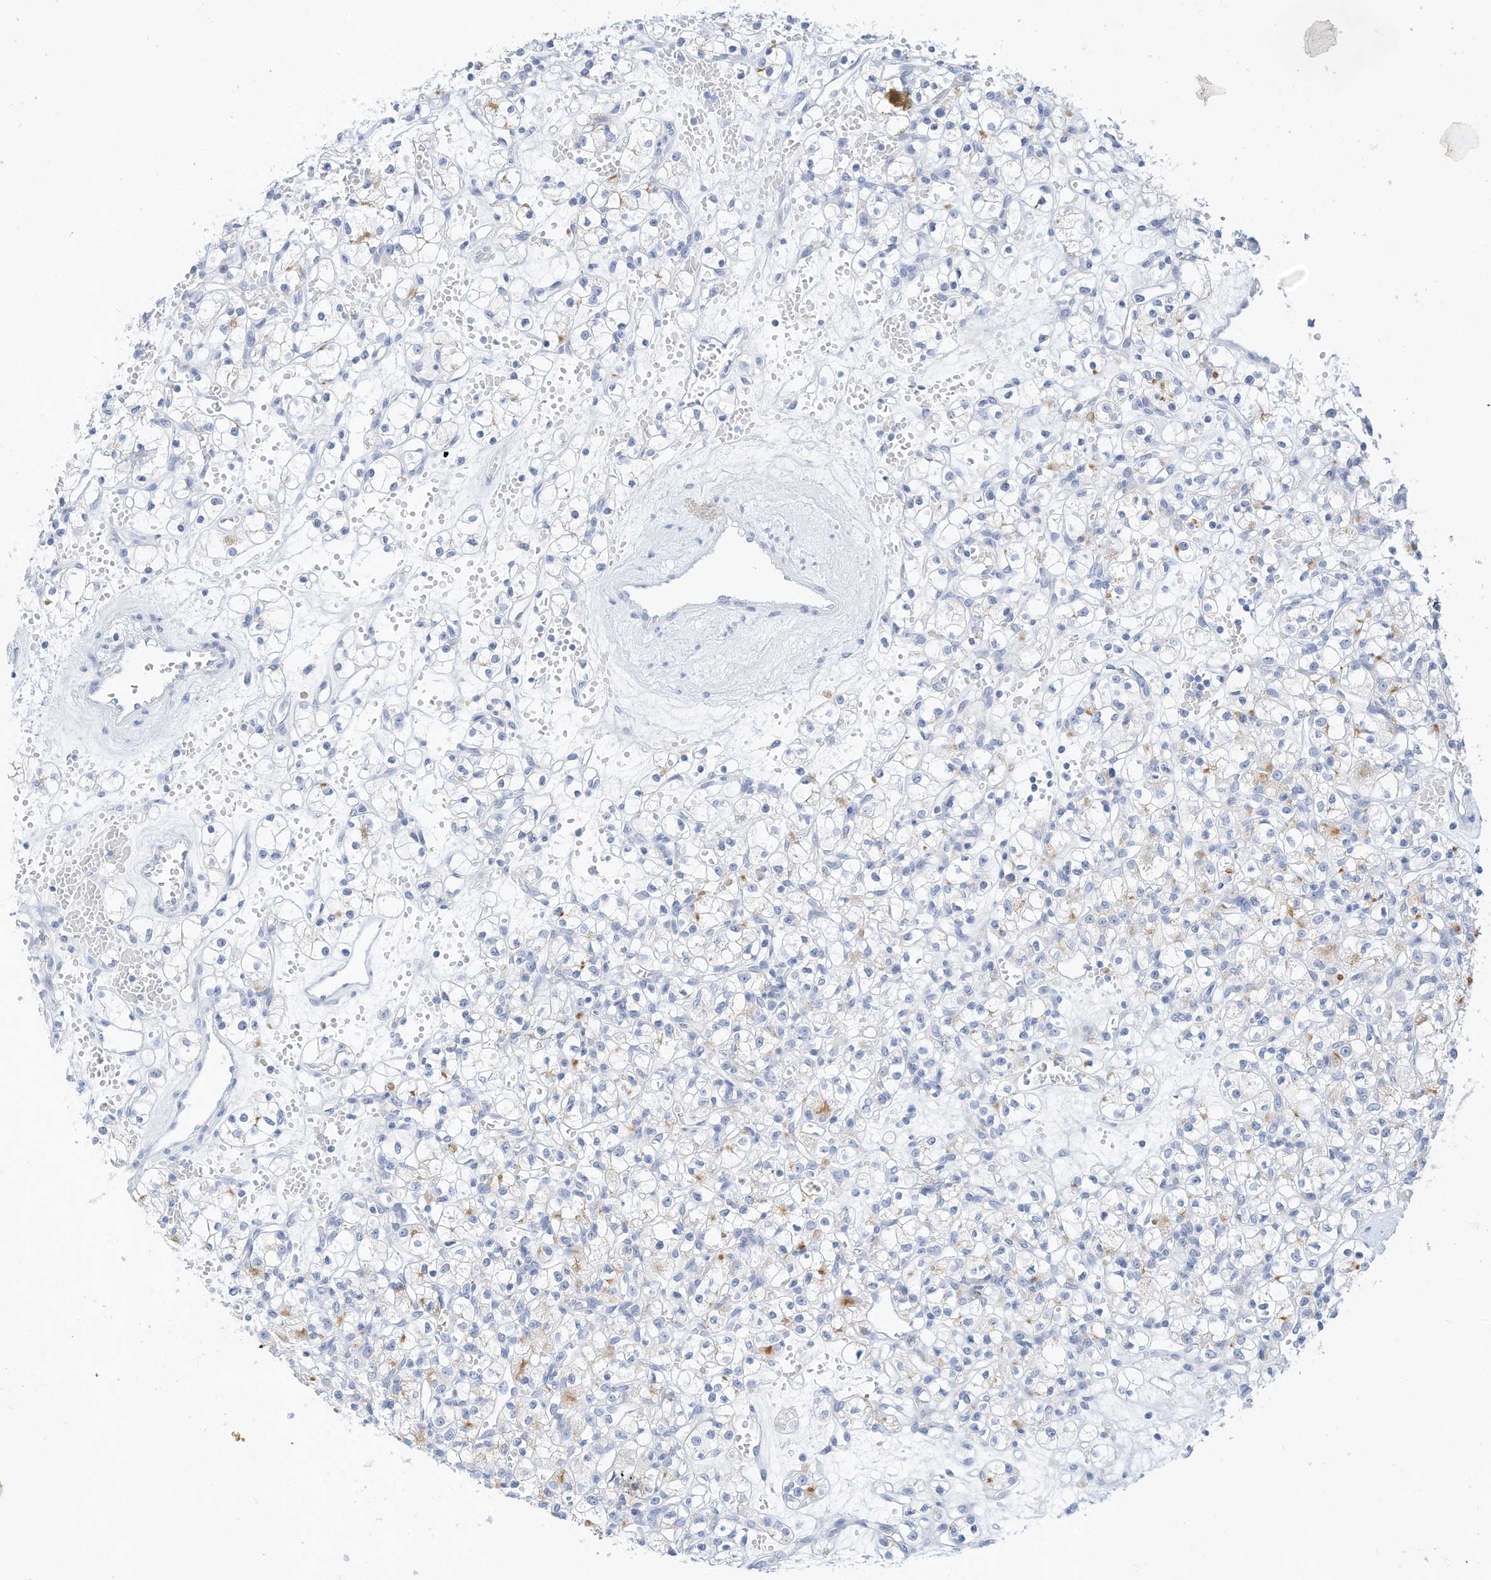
{"staining": {"intensity": "weak", "quantity": "<25%", "location": "cytoplasmic/membranous"}, "tissue": "renal cancer", "cell_type": "Tumor cells", "image_type": "cancer", "snomed": [{"axis": "morphology", "description": "Adenocarcinoma, NOS"}, {"axis": "topography", "description": "Kidney"}], "caption": "The immunohistochemistry (IHC) photomicrograph has no significant positivity in tumor cells of renal cancer (adenocarcinoma) tissue.", "gene": "SPOCD1", "patient": {"sex": "female", "age": 59}}